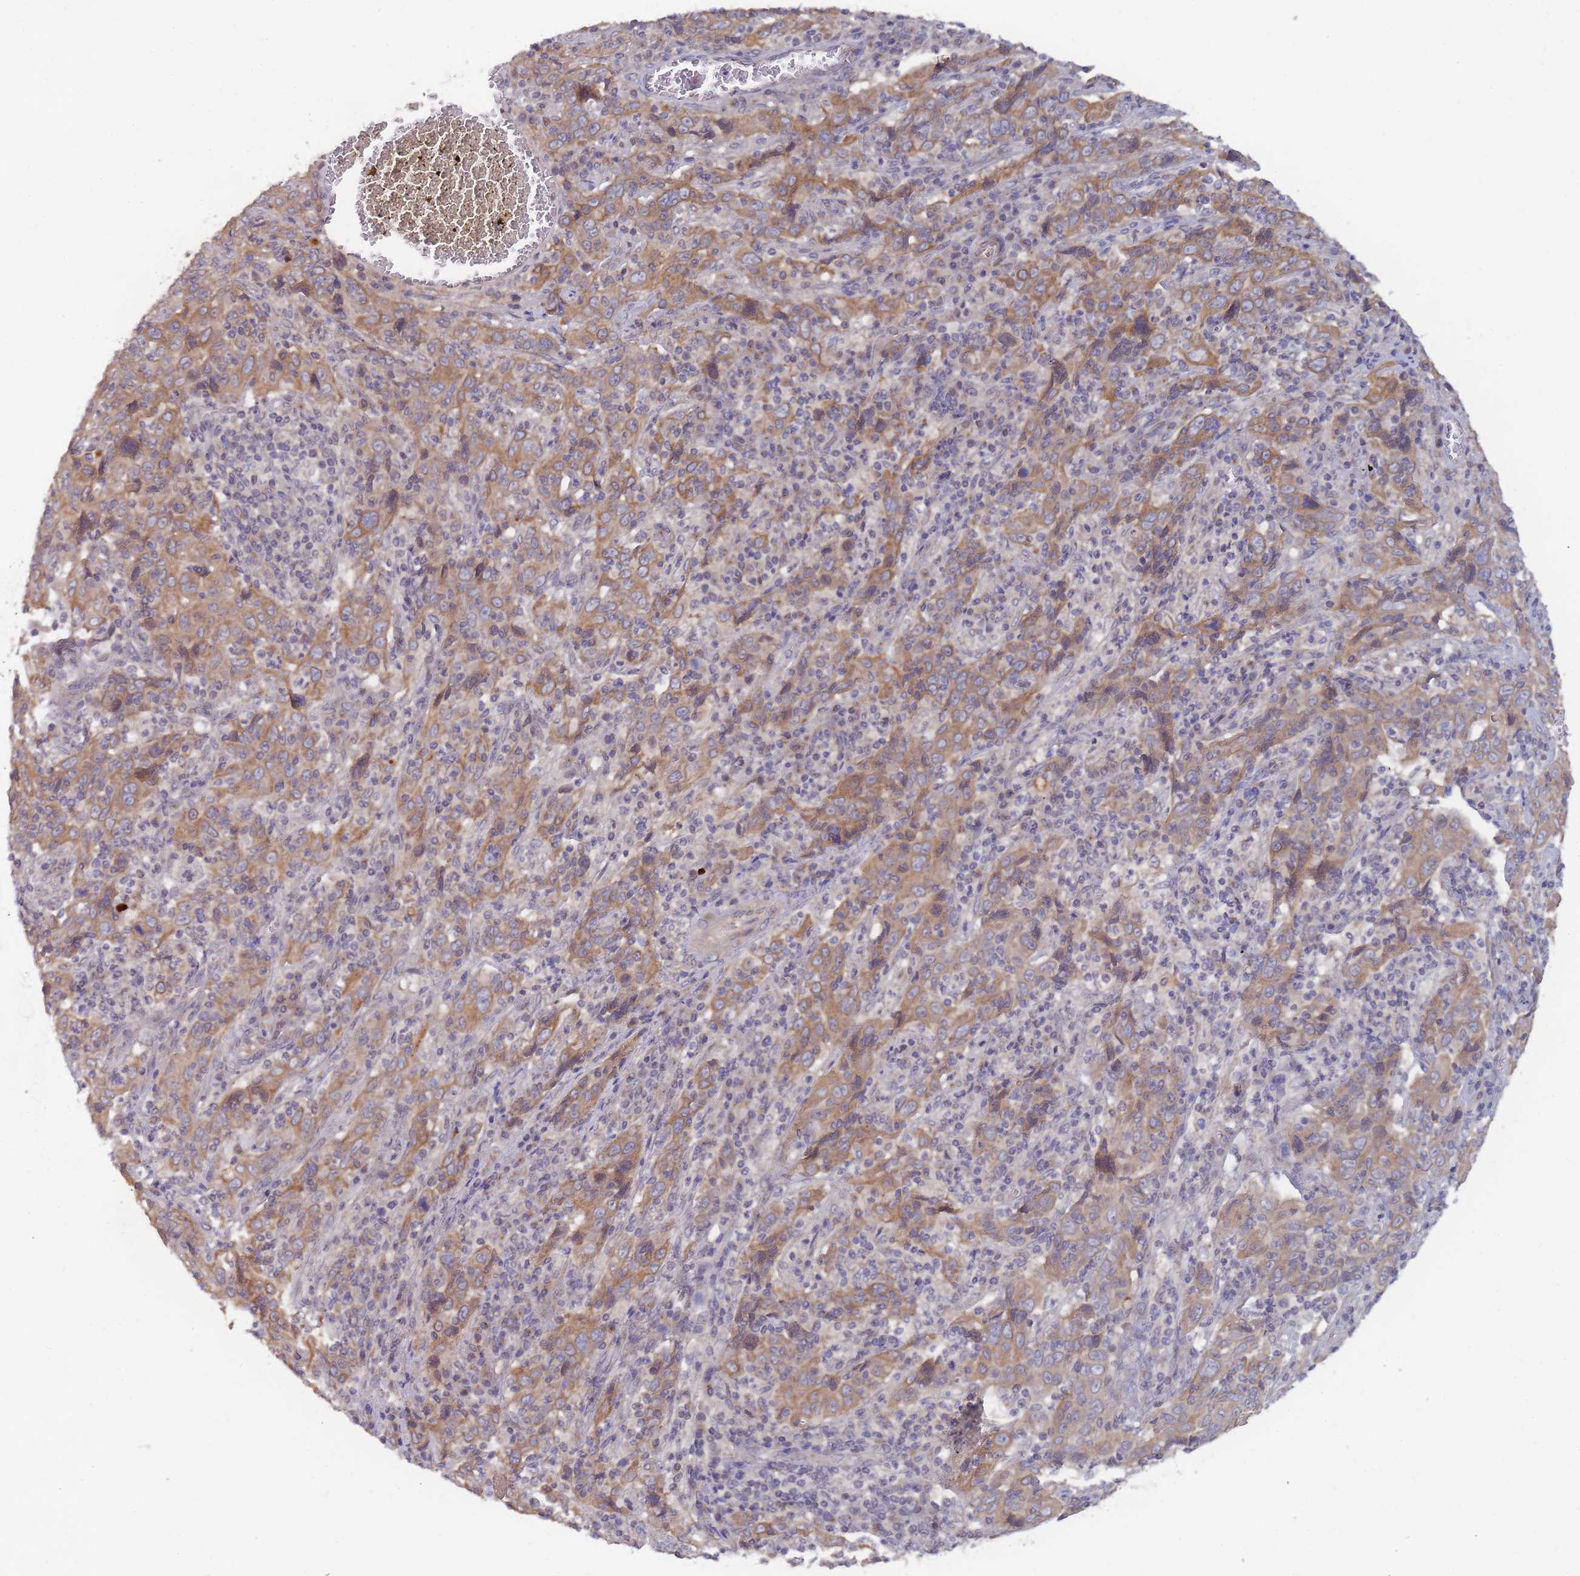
{"staining": {"intensity": "moderate", "quantity": ">75%", "location": "cytoplasmic/membranous"}, "tissue": "cervical cancer", "cell_type": "Tumor cells", "image_type": "cancer", "snomed": [{"axis": "morphology", "description": "Squamous cell carcinoma, NOS"}, {"axis": "topography", "description": "Cervix"}], "caption": "Cervical cancer was stained to show a protein in brown. There is medium levels of moderate cytoplasmic/membranous staining in approximately >75% of tumor cells.", "gene": "SLC35F5", "patient": {"sex": "female", "age": 46}}